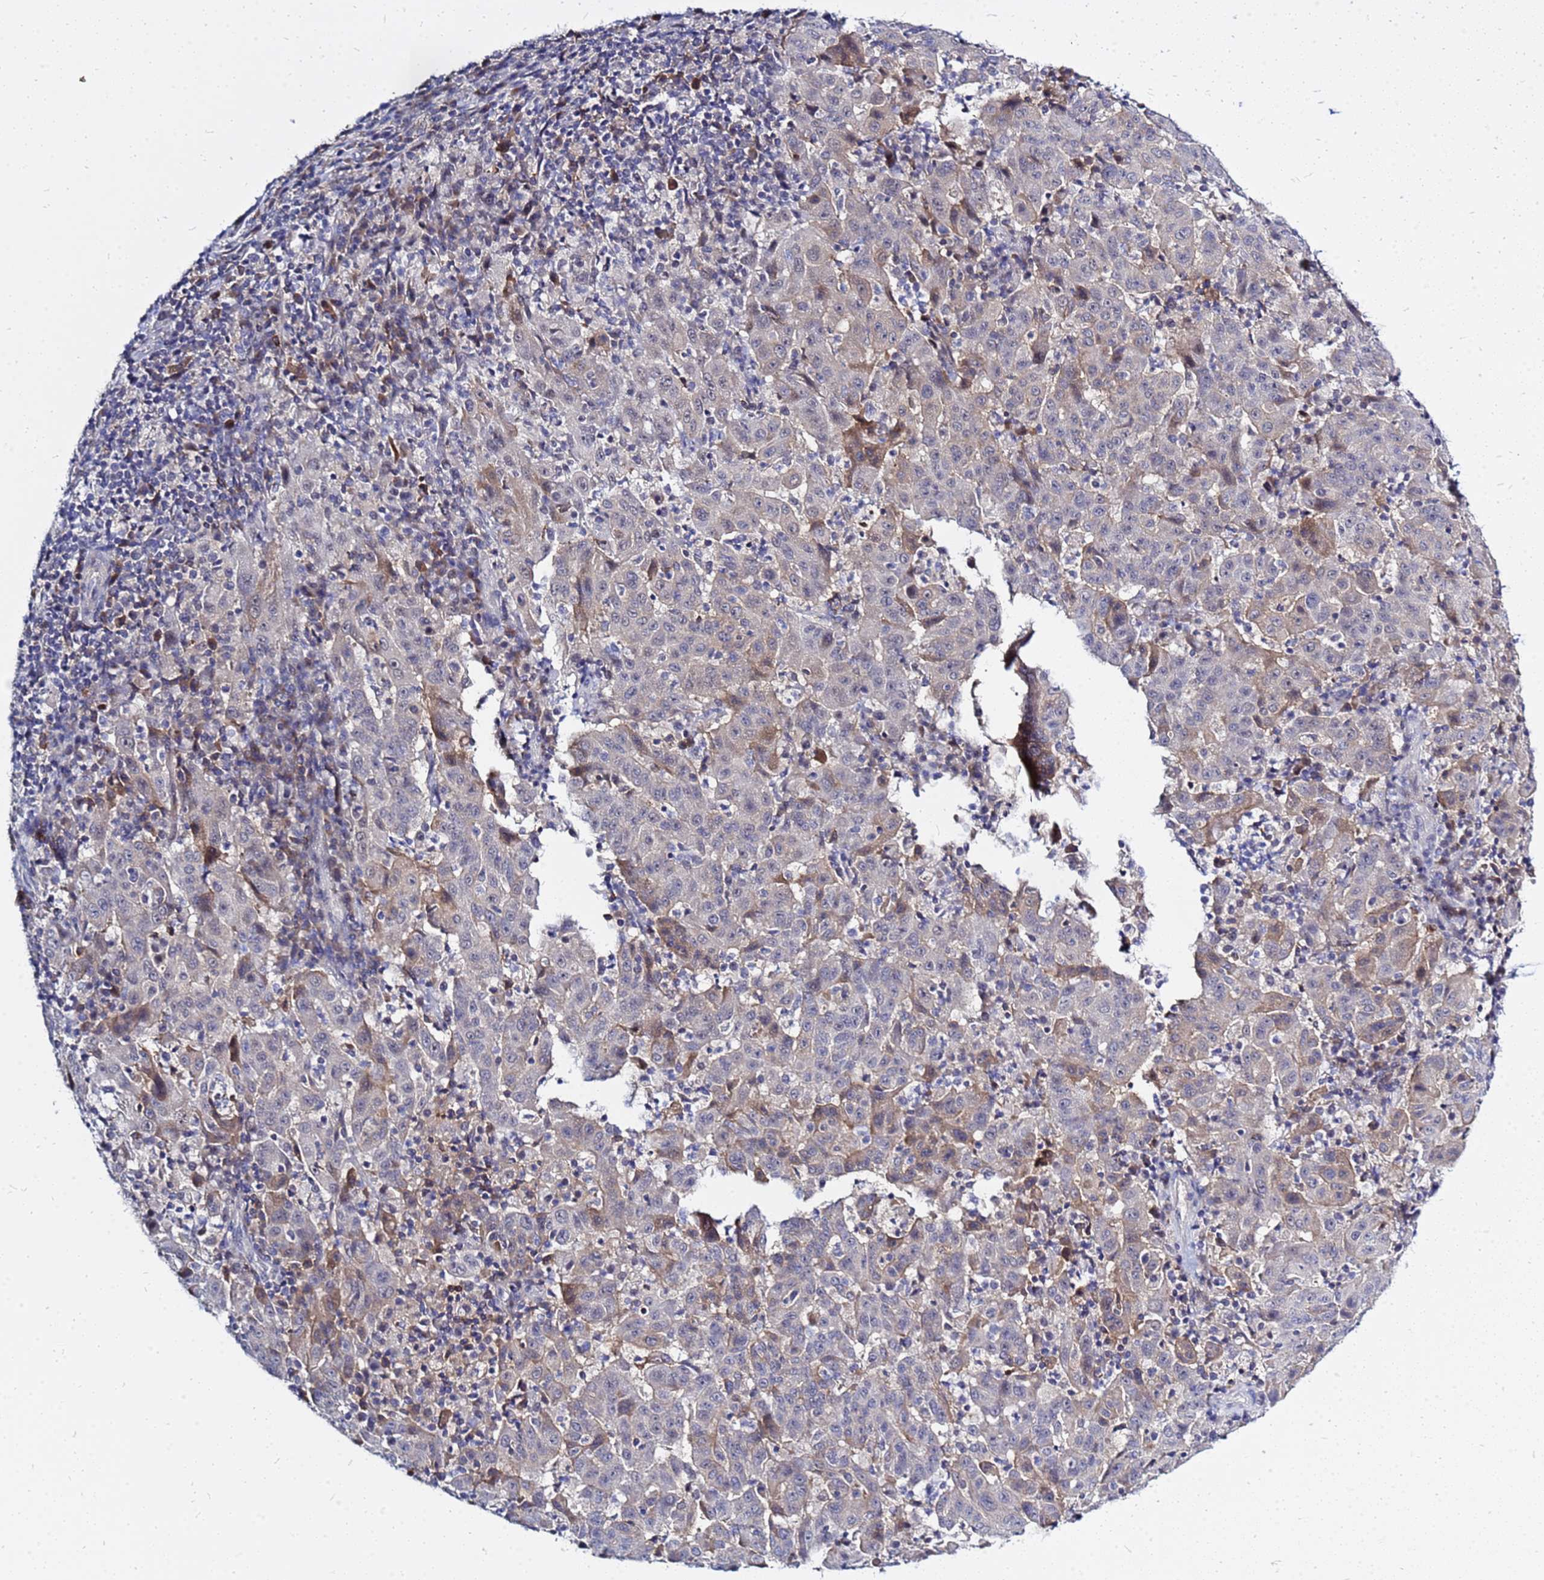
{"staining": {"intensity": "weak", "quantity": "<25%", "location": "cytoplasmic/membranous,nuclear"}, "tissue": "pancreatic cancer", "cell_type": "Tumor cells", "image_type": "cancer", "snomed": [{"axis": "morphology", "description": "Adenocarcinoma, NOS"}, {"axis": "topography", "description": "Pancreas"}], "caption": "DAB (3,3'-diaminobenzidine) immunohistochemical staining of human pancreatic adenocarcinoma reveals no significant staining in tumor cells.", "gene": "SRGAP3", "patient": {"sex": "male", "age": 63}}